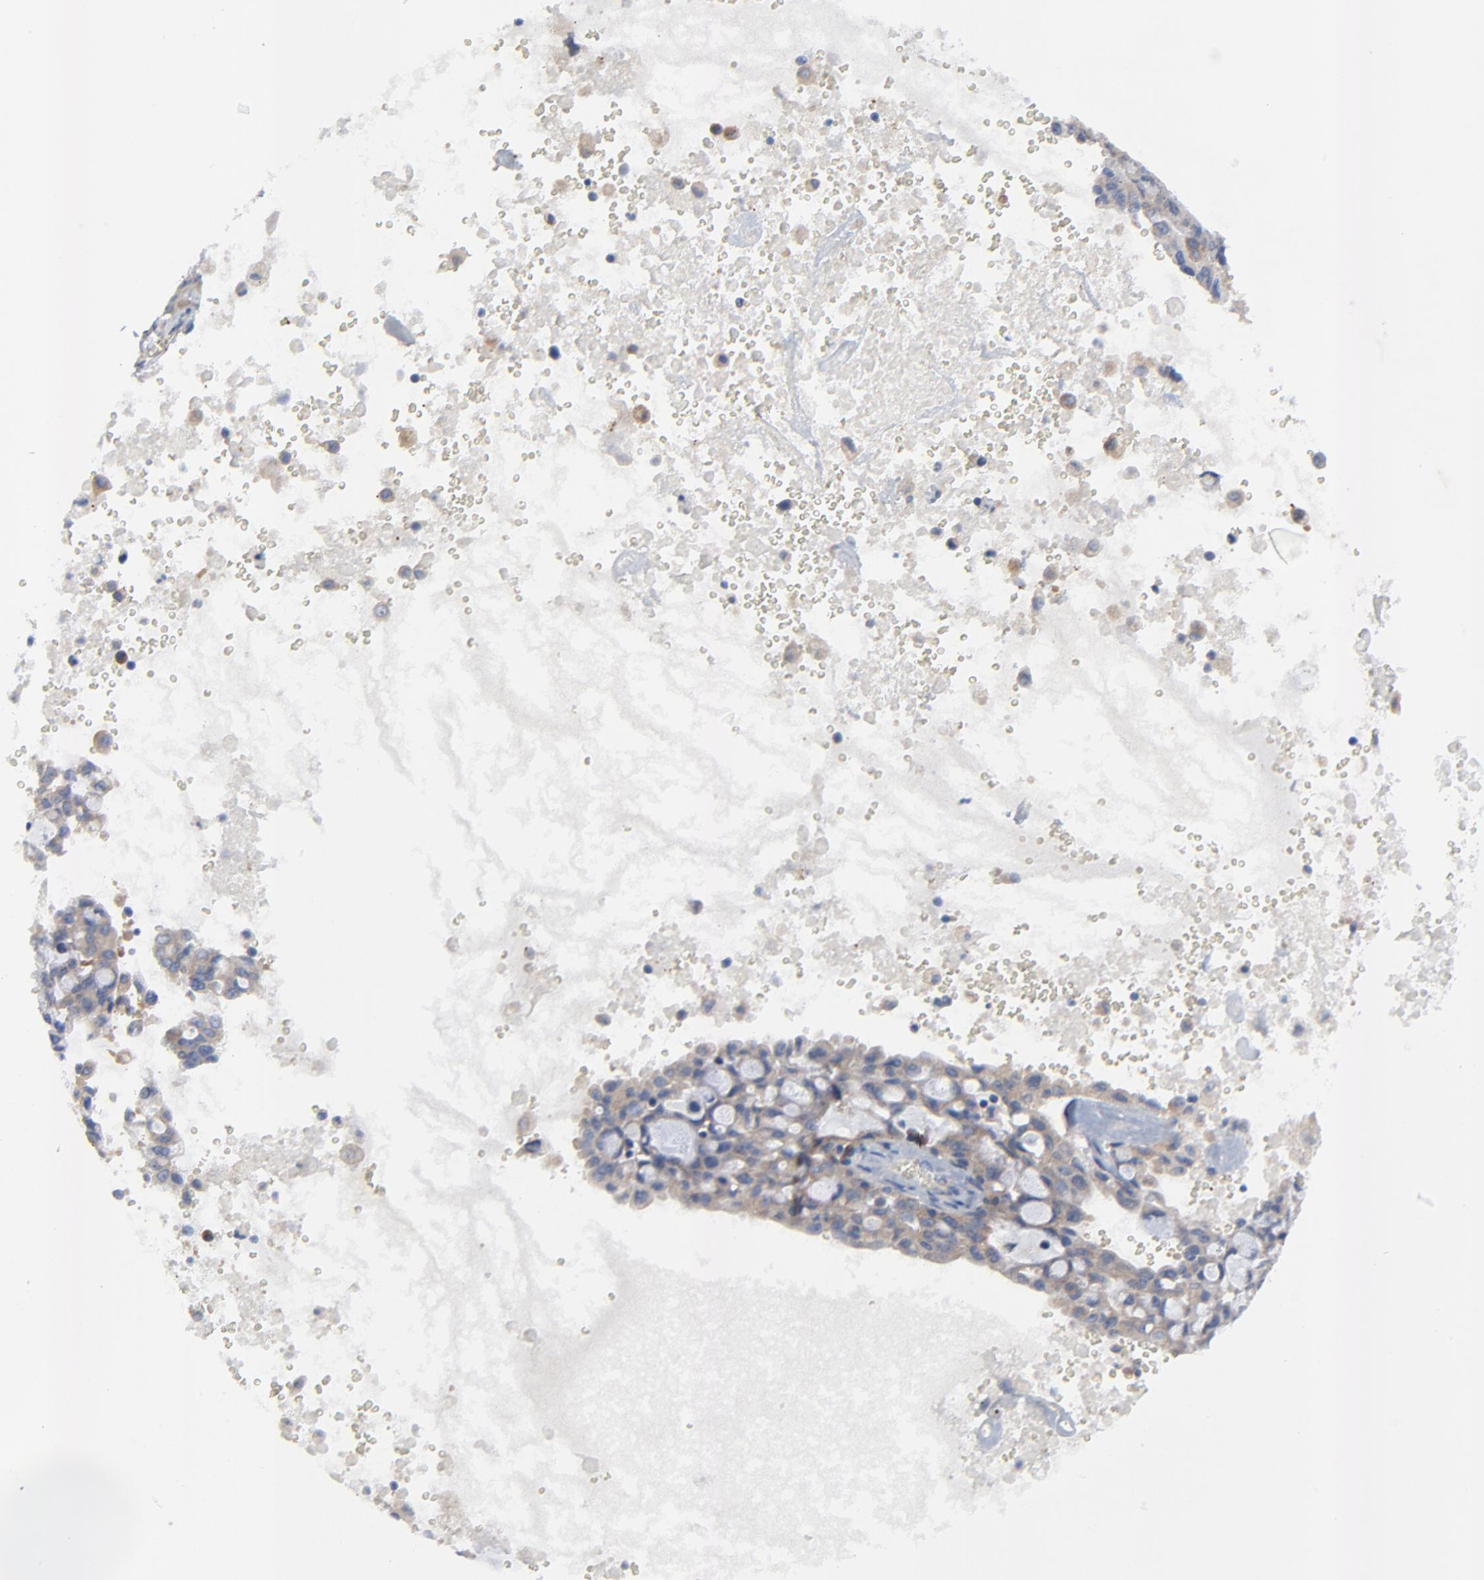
{"staining": {"intensity": "moderate", "quantity": "25%-75%", "location": "cytoplasmic/membranous"}, "tissue": "lung cancer", "cell_type": "Tumor cells", "image_type": "cancer", "snomed": [{"axis": "morphology", "description": "Adenocarcinoma, NOS"}, {"axis": "topography", "description": "Lung"}], "caption": "Brown immunohistochemical staining in adenocarcinoma (lung) demonstrates moderate cytoplasmic/membranous positivity in approximately 25%-75% of tumor cells. The protein of interest is shown in brown color, while the nuclei are stained blue.", "gene": "VAV2", "patient": {"sex": "female", "age": 44}}